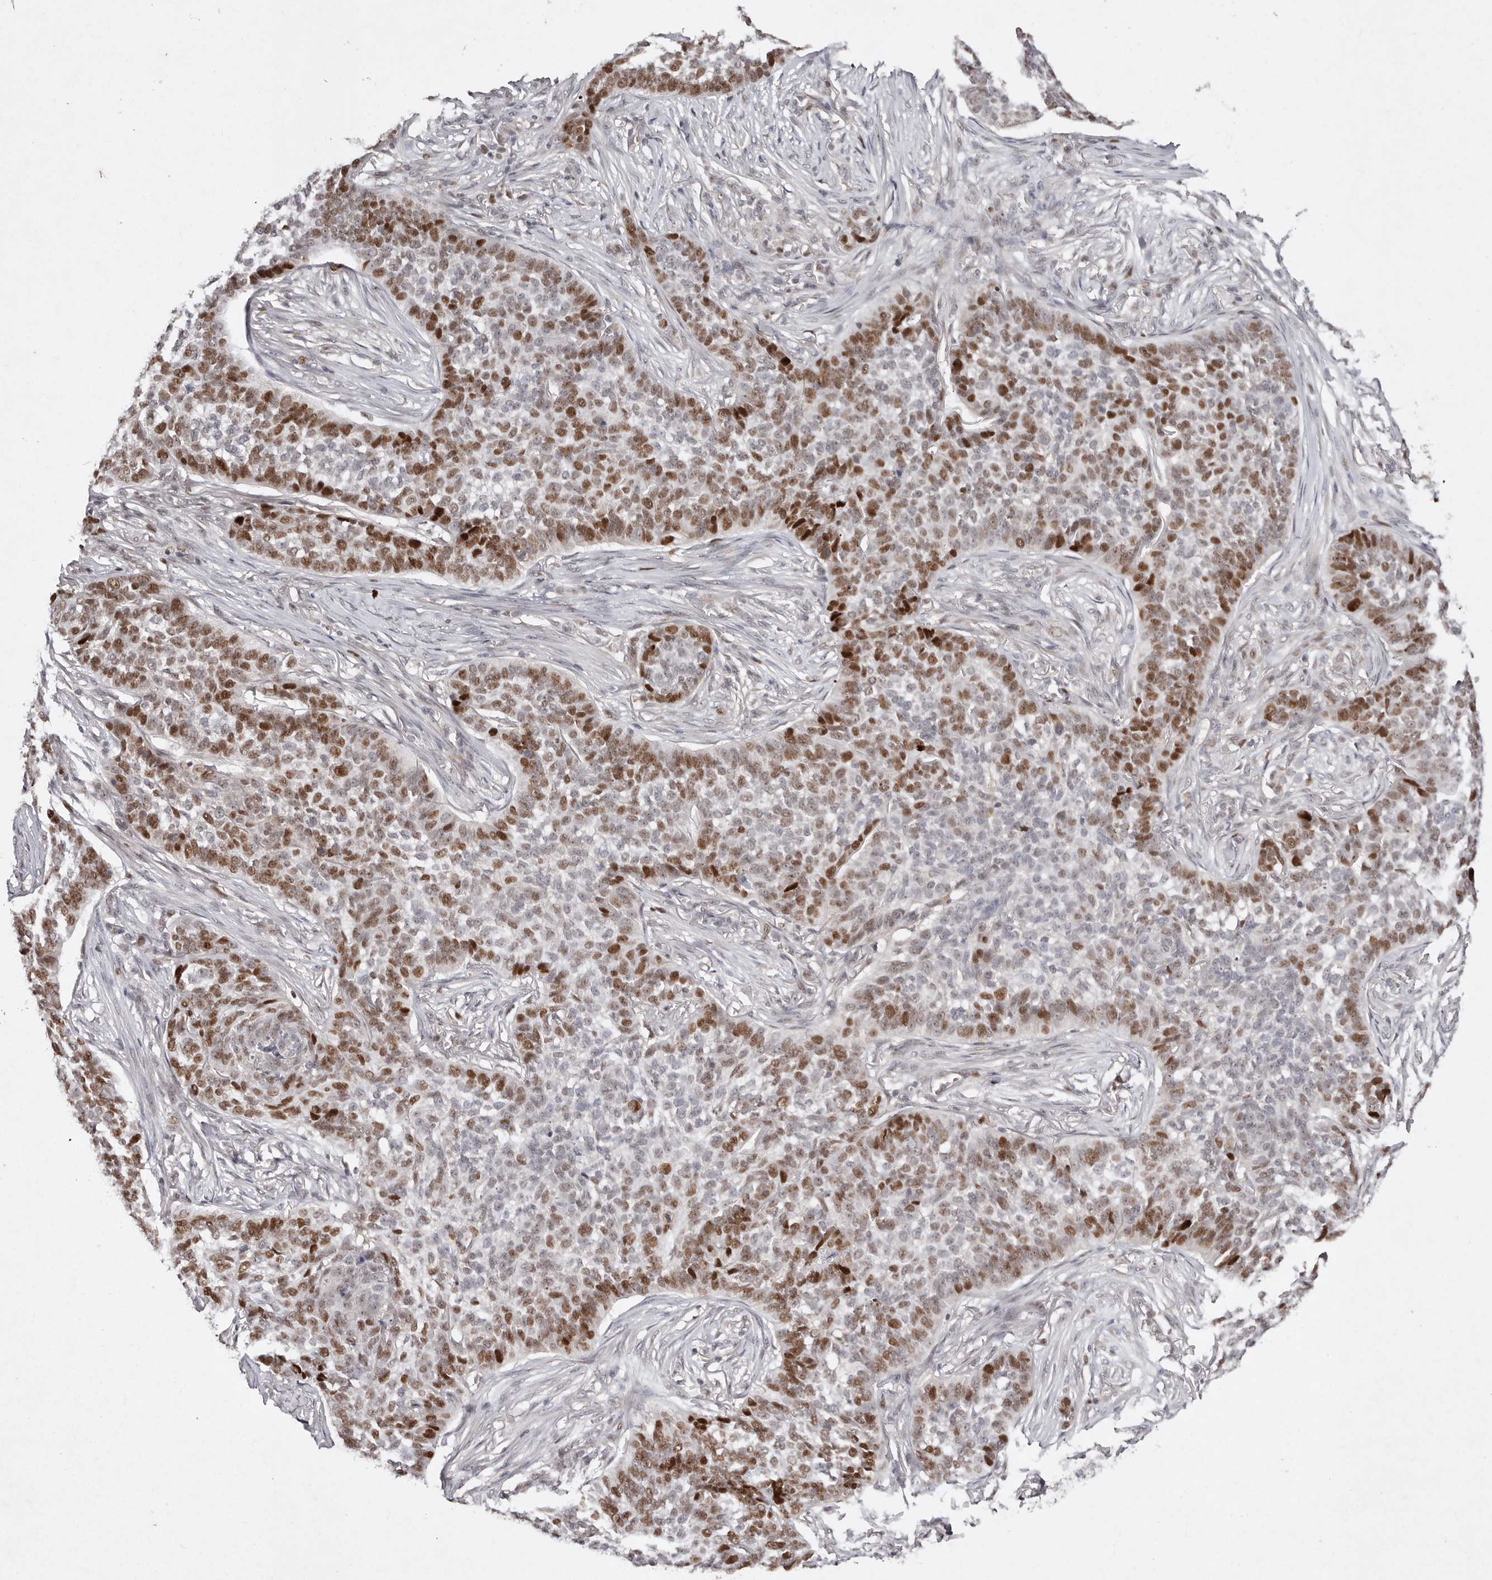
{"staining": {"intensity": "strong", "quantity": "25%-75%", "location": "nuclear"}, "tissue": "skin cancer", "cell_type": "Tumor cells", "image_type": "cancer", "snomed": [{"axis": "morphology", "description": "Basal cell carcinoma"}, {"axis": "topography", "description": "Skin"}], "caption": "This photomicrograph demonstrates skin cancer stained with IHC to label a protein in brown. The nuclear of tumor cells show strong positivity for the protein. Nuclei are counter-stained blue.", "gene": "KLF7", "patient": {"sex": "male", "age": 85}}